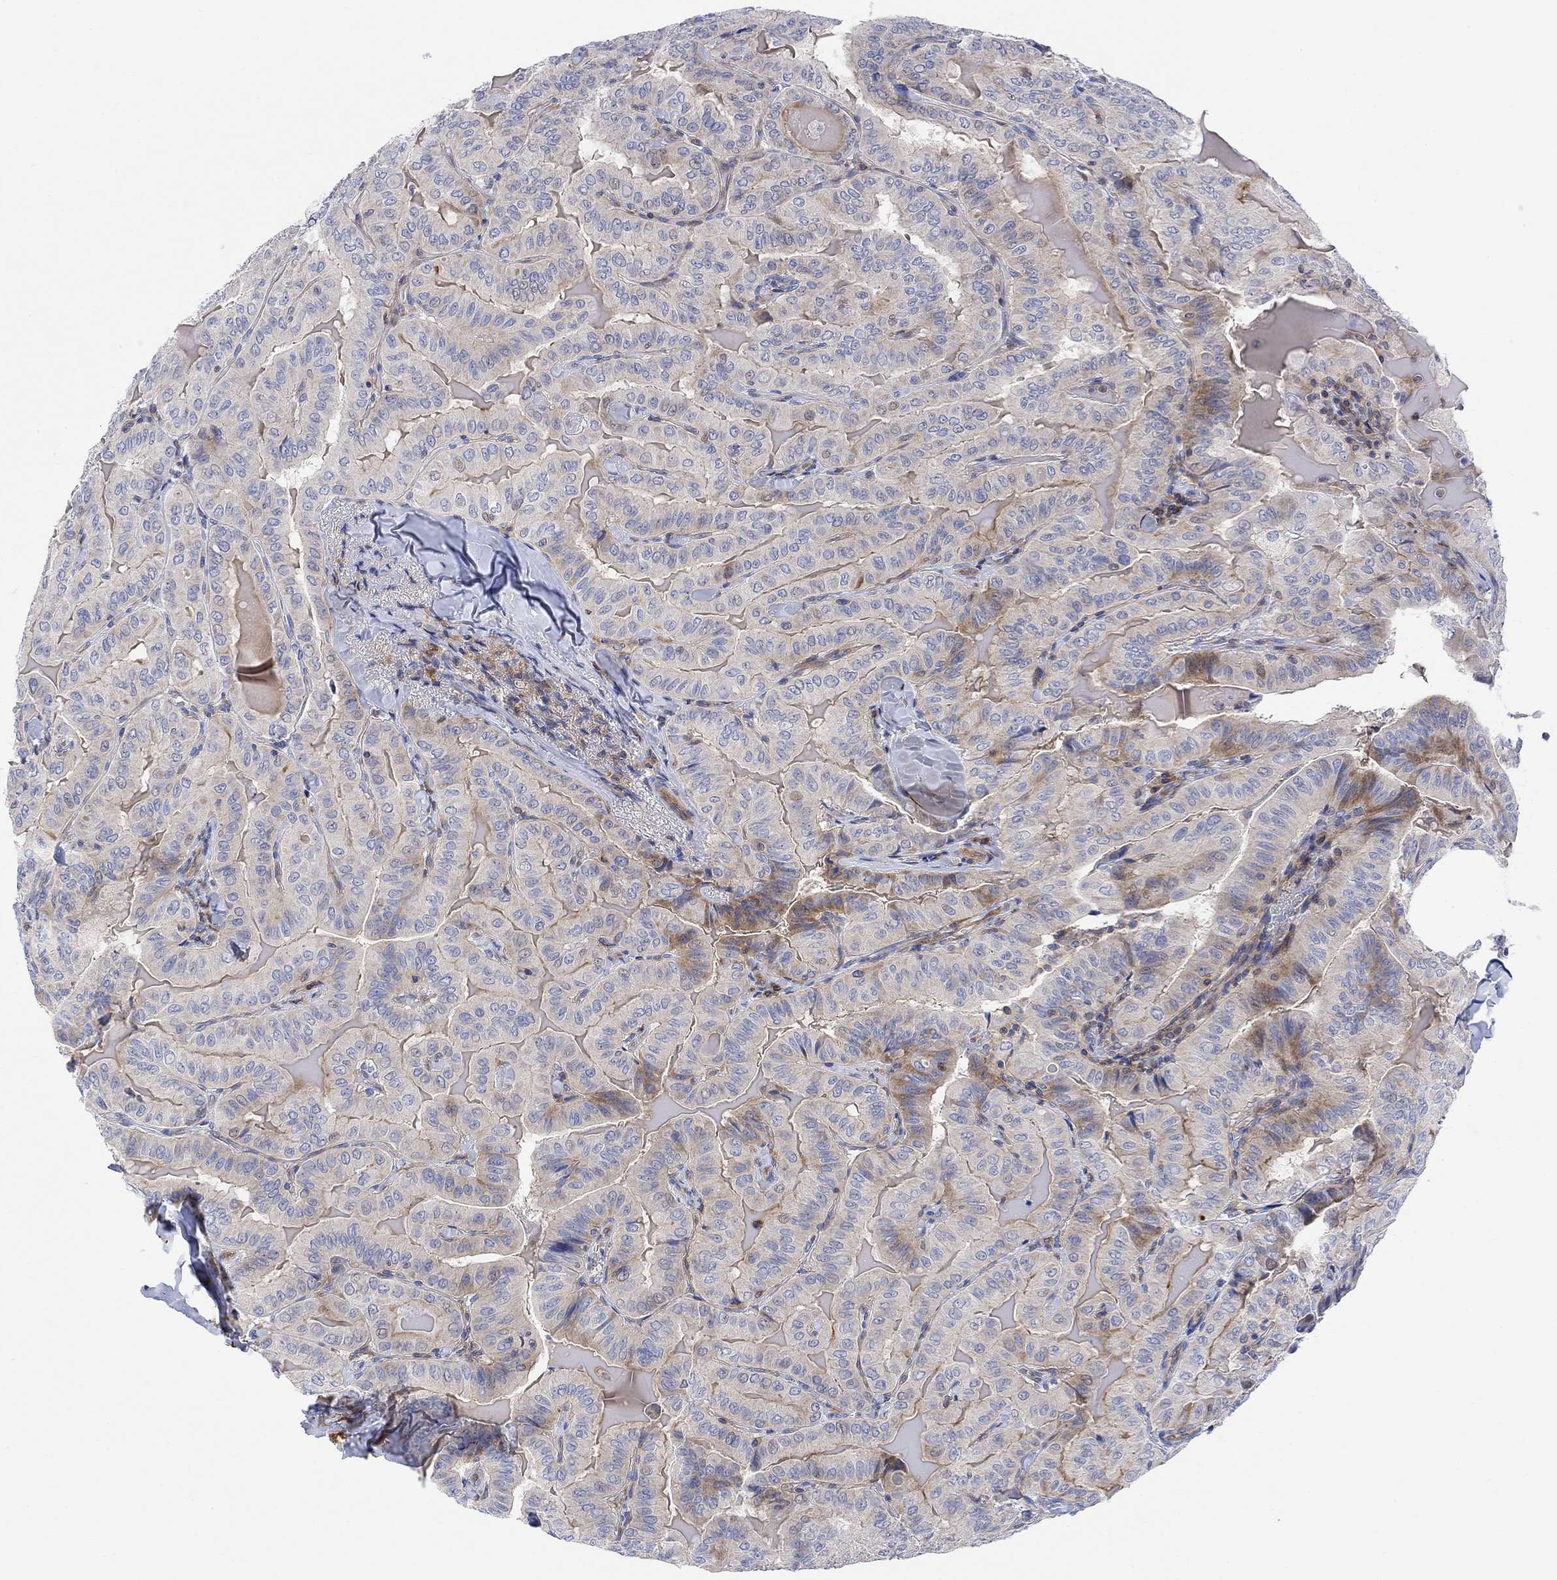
{"staining": {"intensity": "moderate", "quantity": "<25%", "location": "cytoplasmic/membranous"}, "tissue": "thyroid cancer", "cell_type": "Tumor cells", "image_type": "cancer", "snomed": [{"axis": "morphology", "description": "Papillary adenocarcinoma, NOS"}, {"axis": "topography", "description": "Thyroid gland"}], "caption": "The micrograph exhibits staining of thyroid cancer (papillary adenocarcinoma), revealing moderate cytoplasmic/membranous protein expression (brown color) within tumor cells.", "gene": "ARSK", "patient": {"sex": "female", "age": 68}}